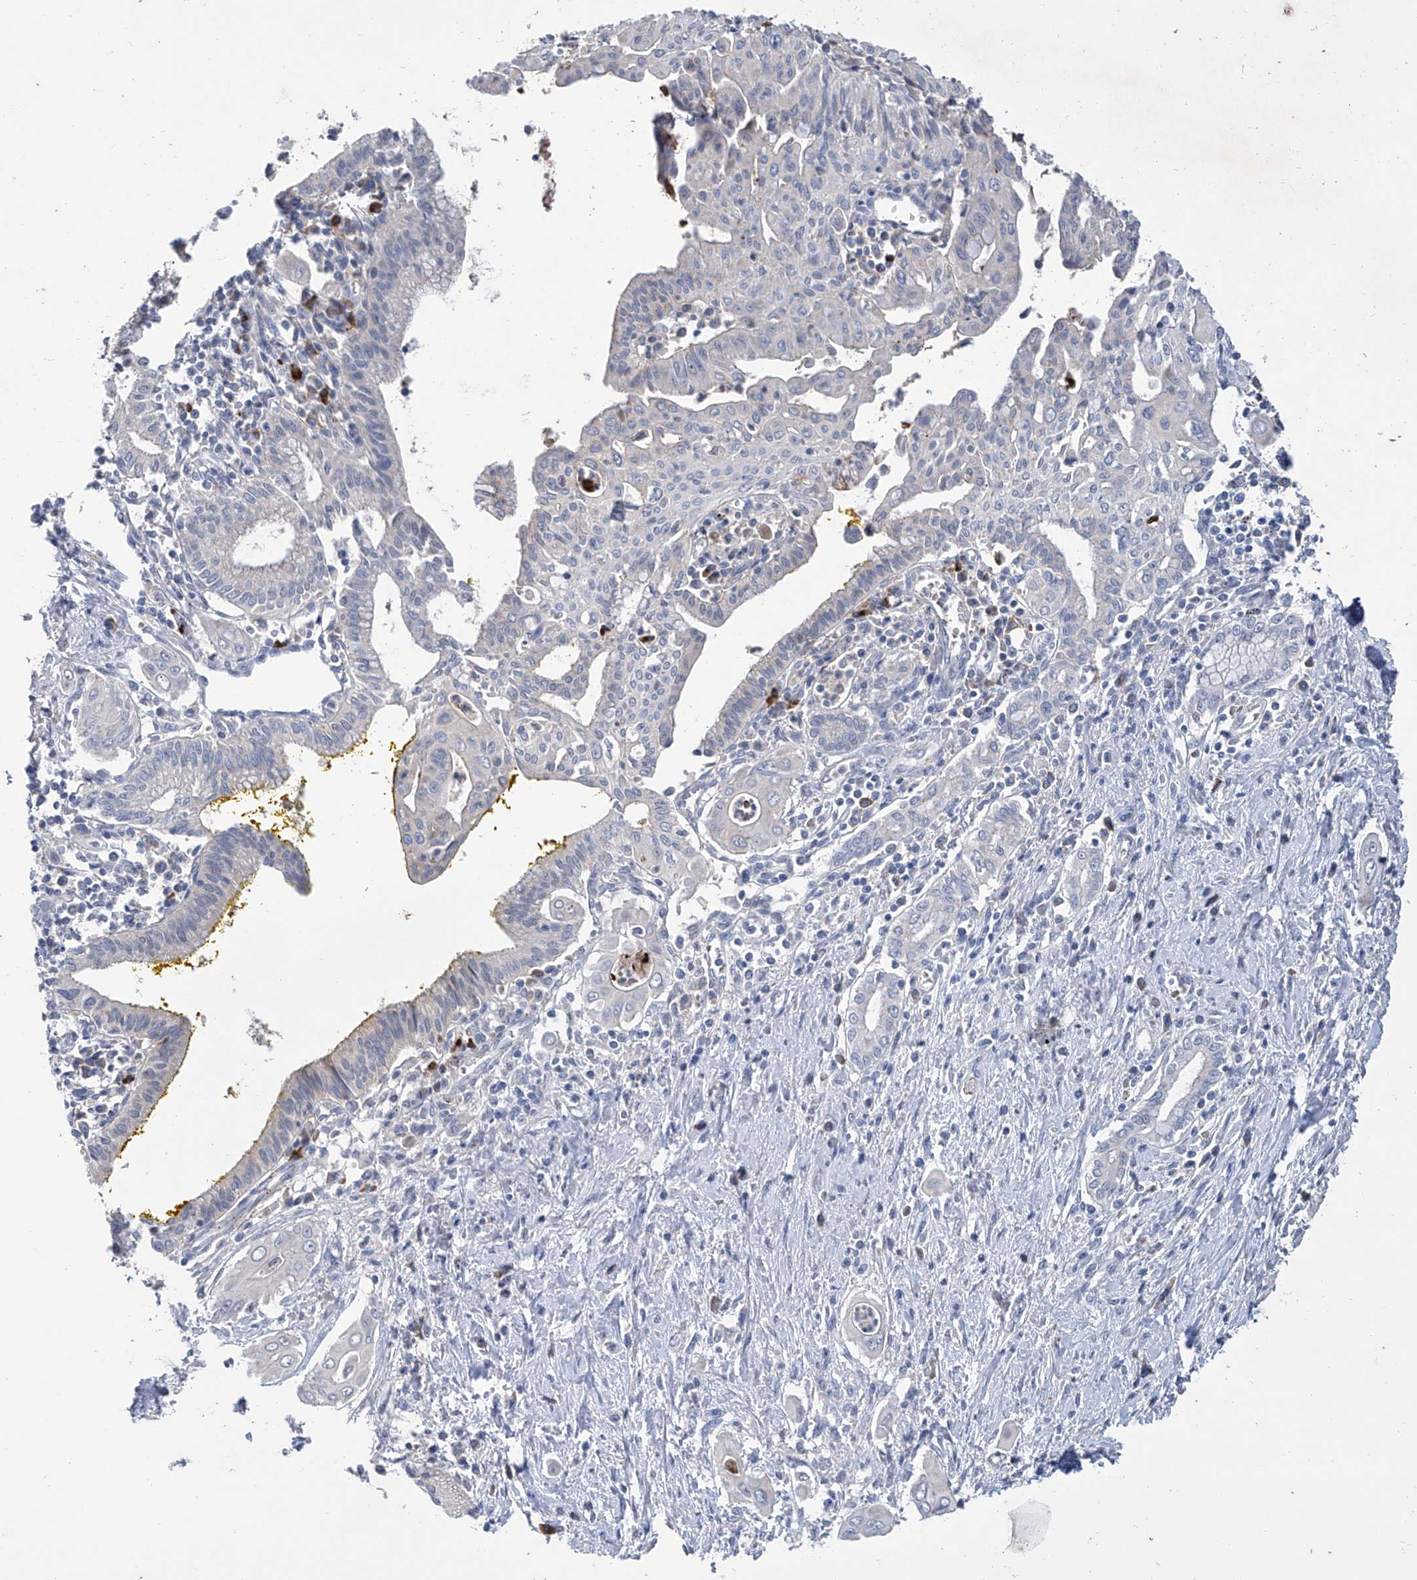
{"staining": {"intensity": "negative", "quantity": "none", "location": "none"}, "tissue": "pancreatic cancer", "cell_type": "Tumor cells", "image_type": "cancer", "snomed": [{"axis": "morphology", "description": "Adenocarcinoma, NOS"}, {"axis": "topography", "description": "Pancreas"}], "caption": "Immunohistochemistry (IHC) of human pancreatic cancer reveals no staining in tumor cells.", "gene": "GPT", "patient": {"sex": "male", "age": 58}}